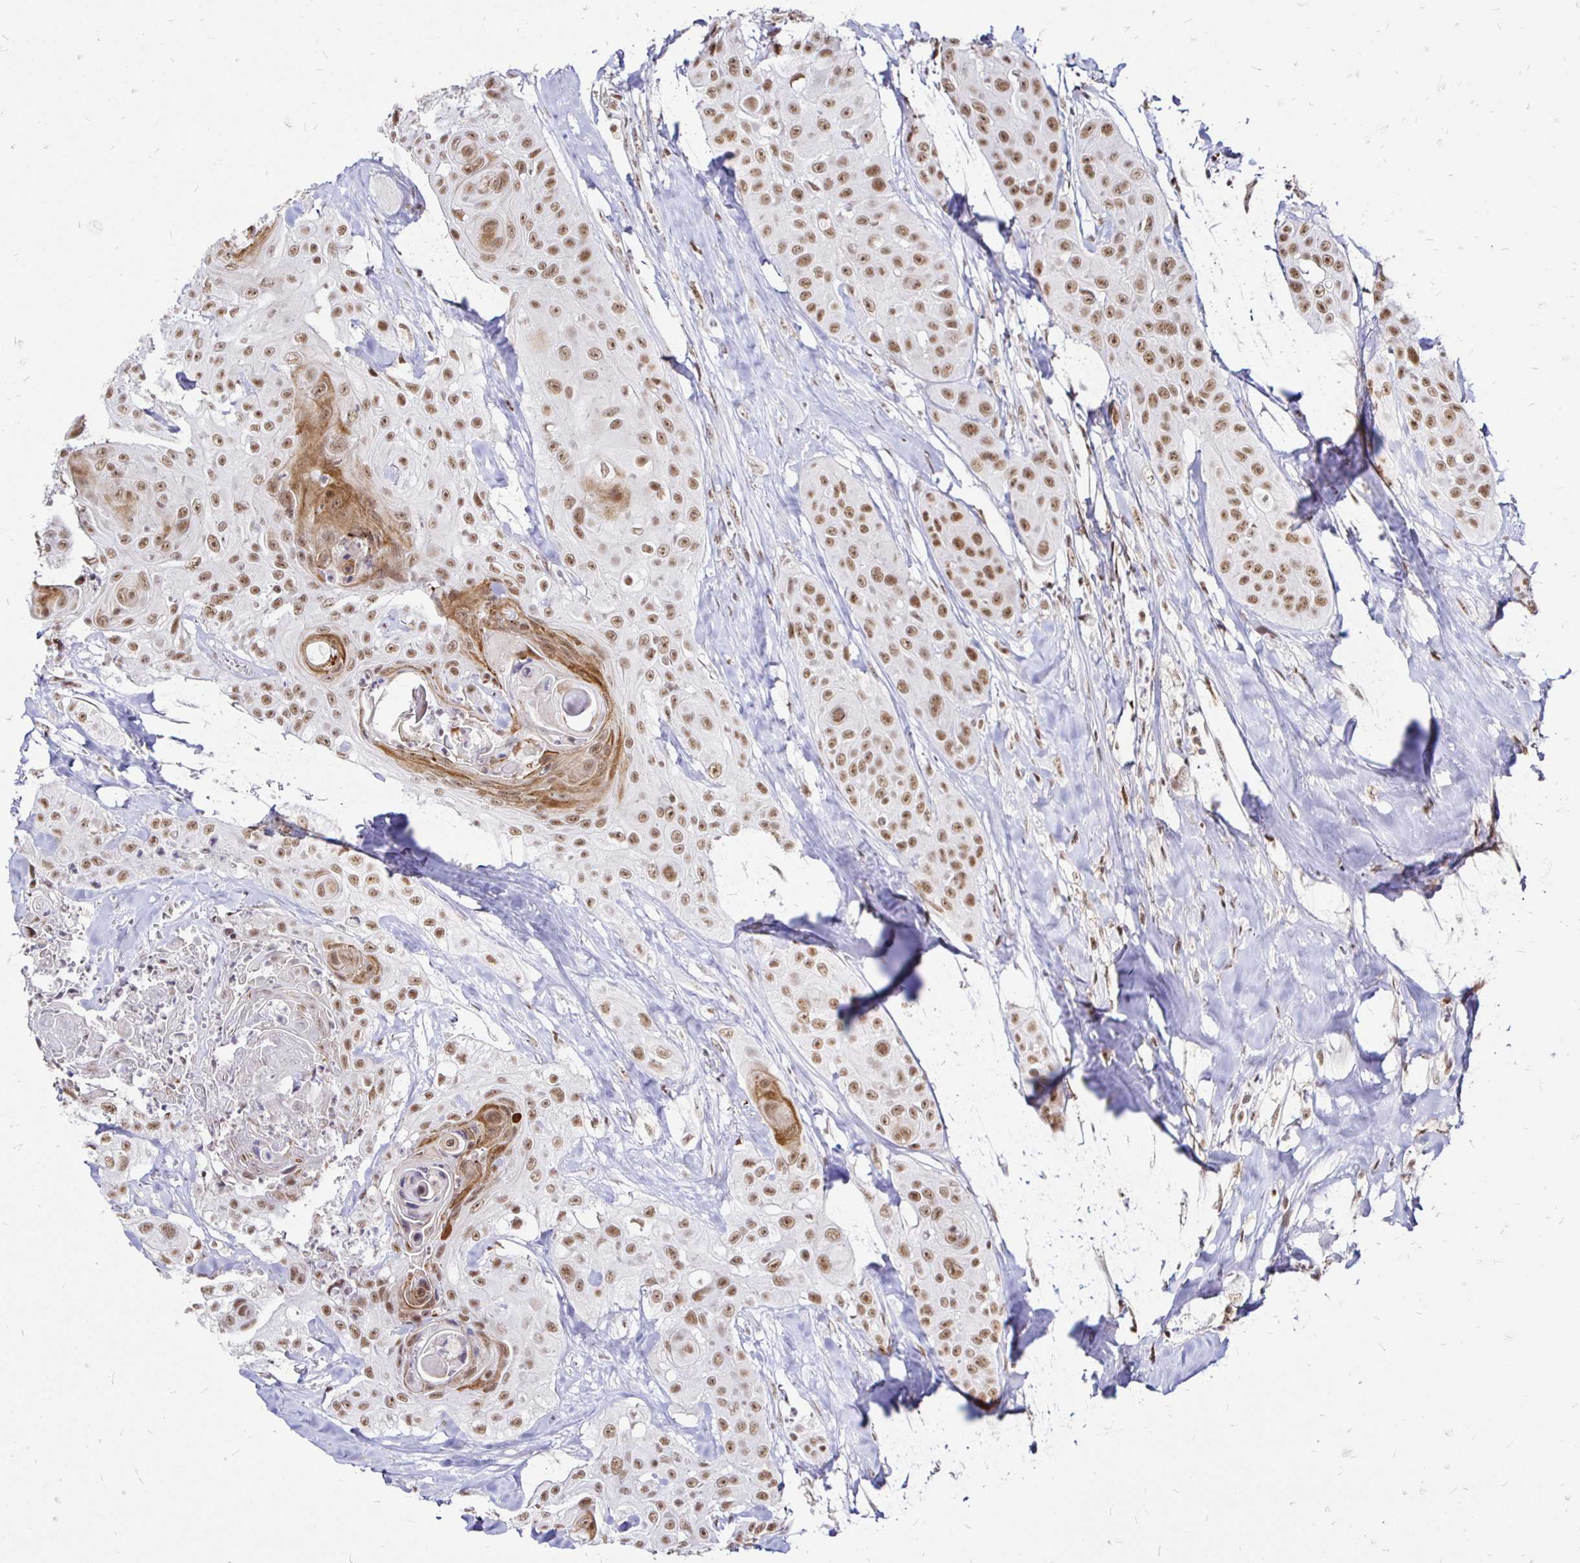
{"staining": {"intensity": "moderate", "quantity": ">75%", "location": "nuclear"}, "tissue": "head and neck cancer", "cell_type": "Tumor cells", "image_type": "cancer", "snomed": [{"axis": "morphology", "description": "Squamous cell carcinoma, NOS"}, {"axis": "topography", "description": "Head-Neck"}], "caption": "Head and neck cancer stained with immunohistochemistry (IHC) displays moderate nuclear positivity in approximately >75% of tumor cells.", "gene": "SIN3A", "patient": {"sex": "male", "age": 83}}